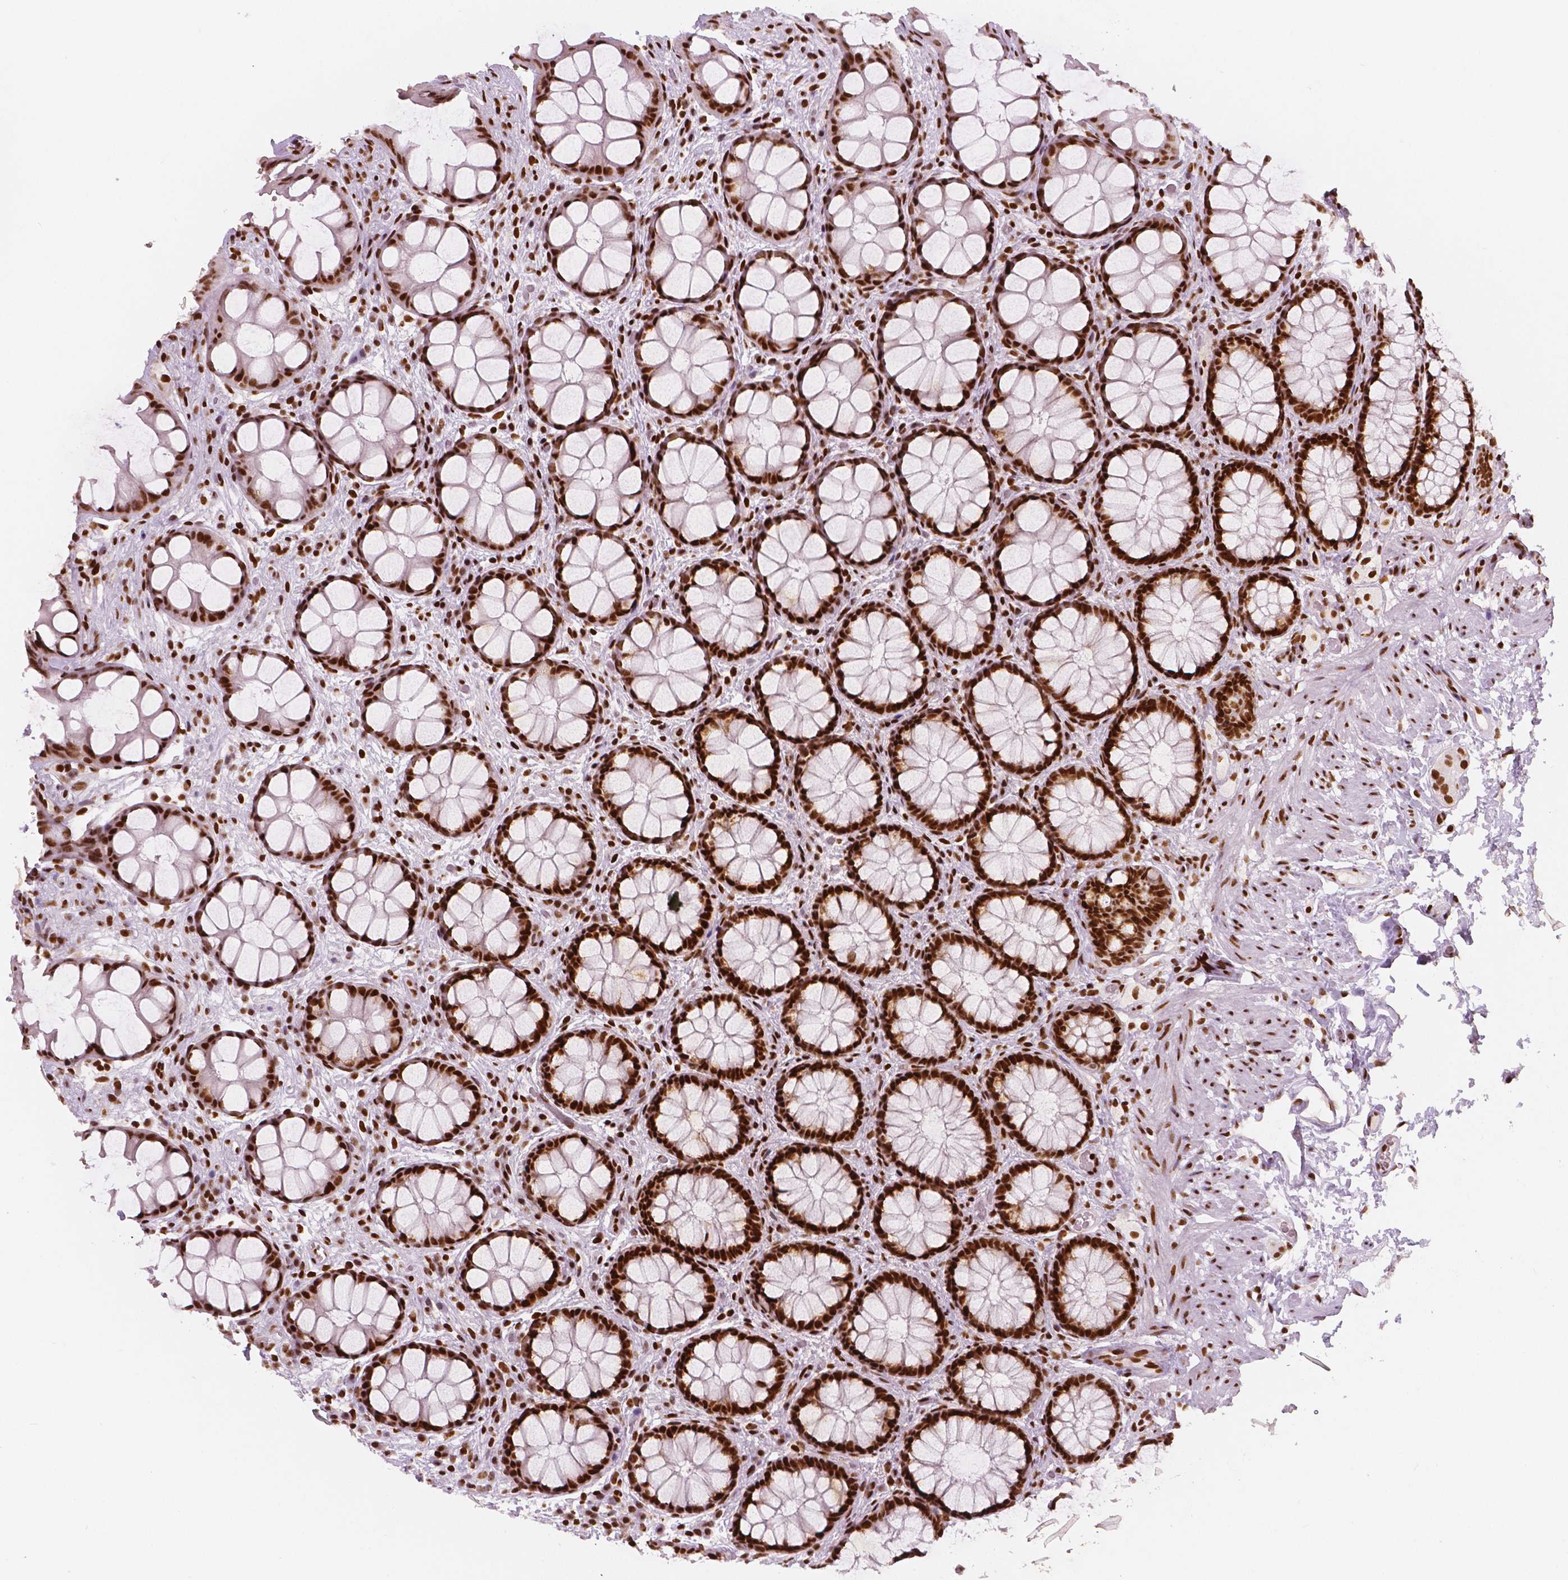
{"staining": {"intensity": "strong", "quantity": ">75%", "location": "nuclear"}, "tissue": "rectum", "cell_type": "Glandular cells", "image_type": "normal", "snomed": [{"axis": "morphology", "description": "Normal tissue, NOS"}, {"axis": "topography", "description": "Rectum"}], "caption": "Protein analysis of benign rectum reveals strong nuclear positivity in approximately >75% of glandular cells. The staining is performed using DAB (3,3'-diaminobenzidine) brown chromogen to label protein expression. The nuclei are counter-stained blue using hematoxylin.", "gene": "BRD4", "patient": {"sex": "female", "age": 62}}